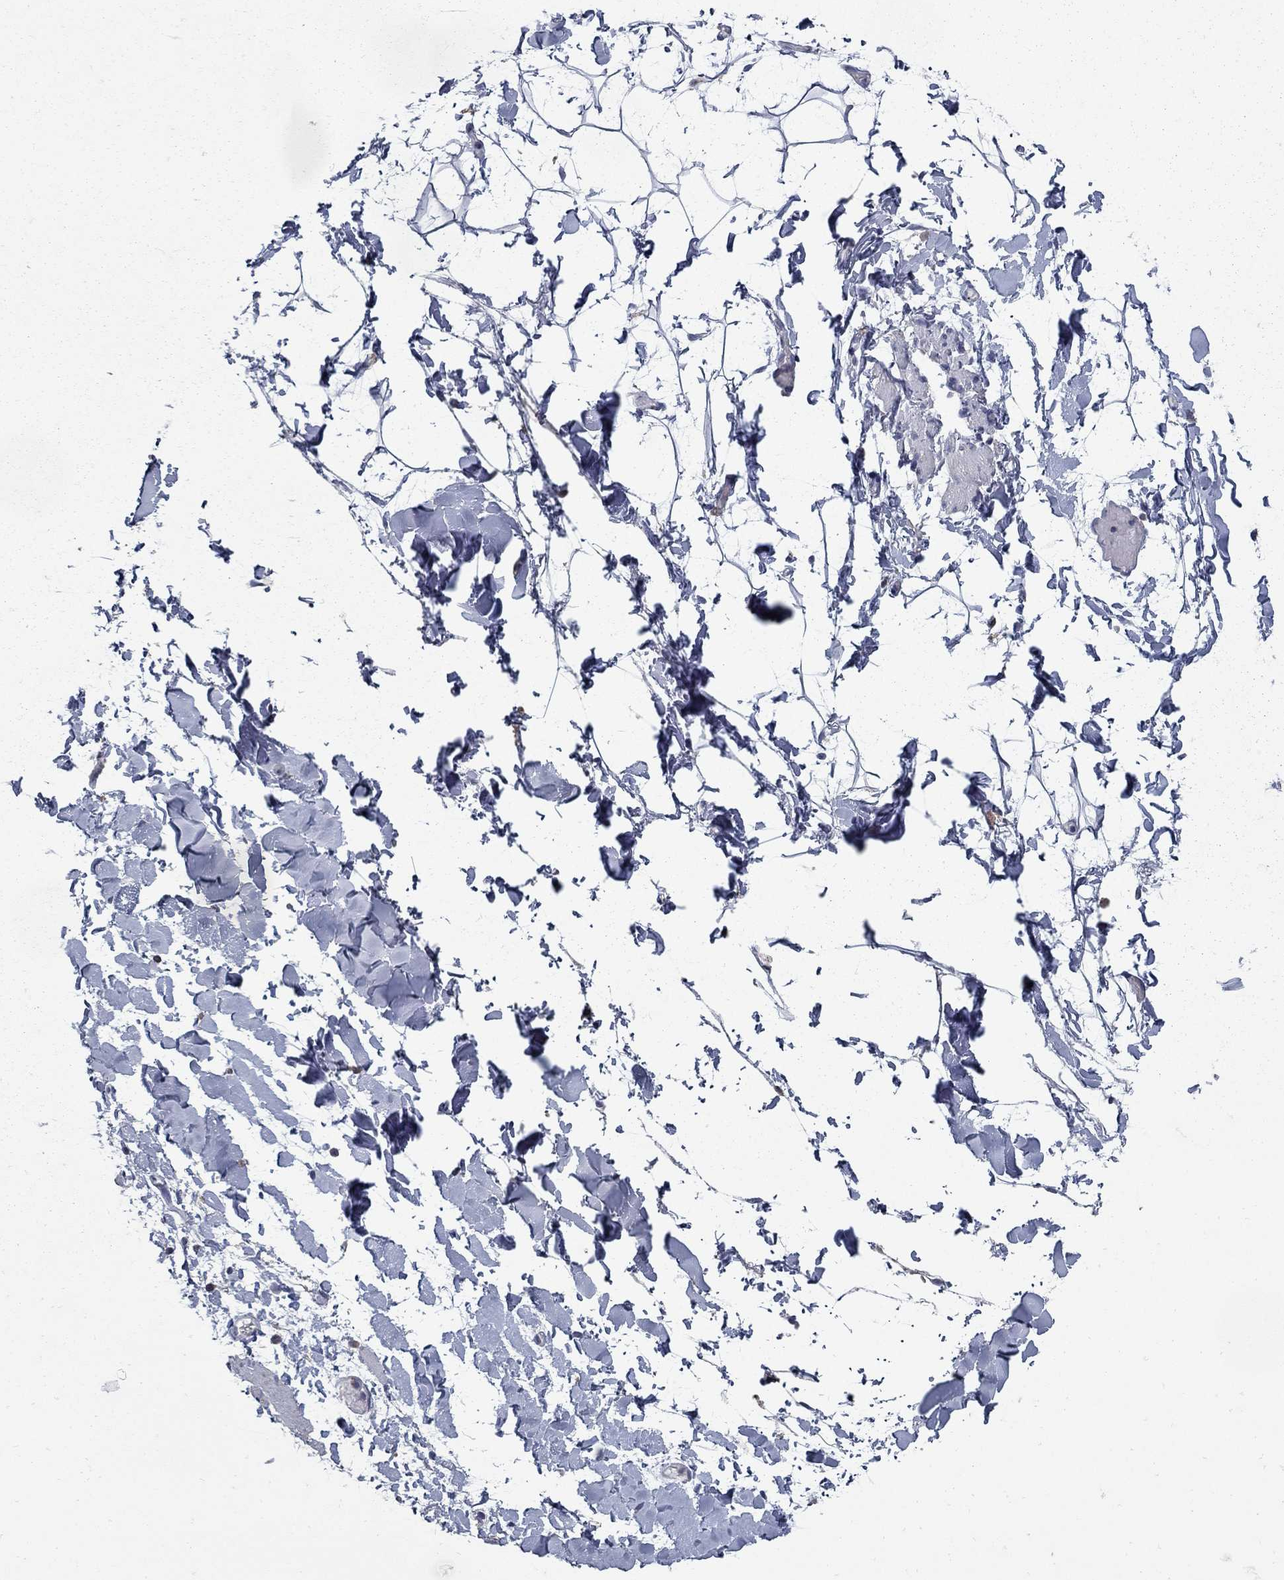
{"staining": {"intensity": "negative", "quantity": "none", "location": "none"}, "tissue": "adipose tissue", "cell_type": "Adipocytes", "image_type": "normal", "snomed": [{"axis": "morphology", "description": "Normal tissue, NOS"}, {"axis": "topography", "description": "Gallbladder"}, {"axis": "topography", "description": "Peripheral nerve tissue"}], "caption": "There is no significant staining in adipocytes of adipose tissue. (DAB (3,3'-diaminobenzidine) IHC visualized using brightfield microscopy, high magnification).", "gene": "KIAA0319L", "patient": {"sex": "female", "age": 45}}